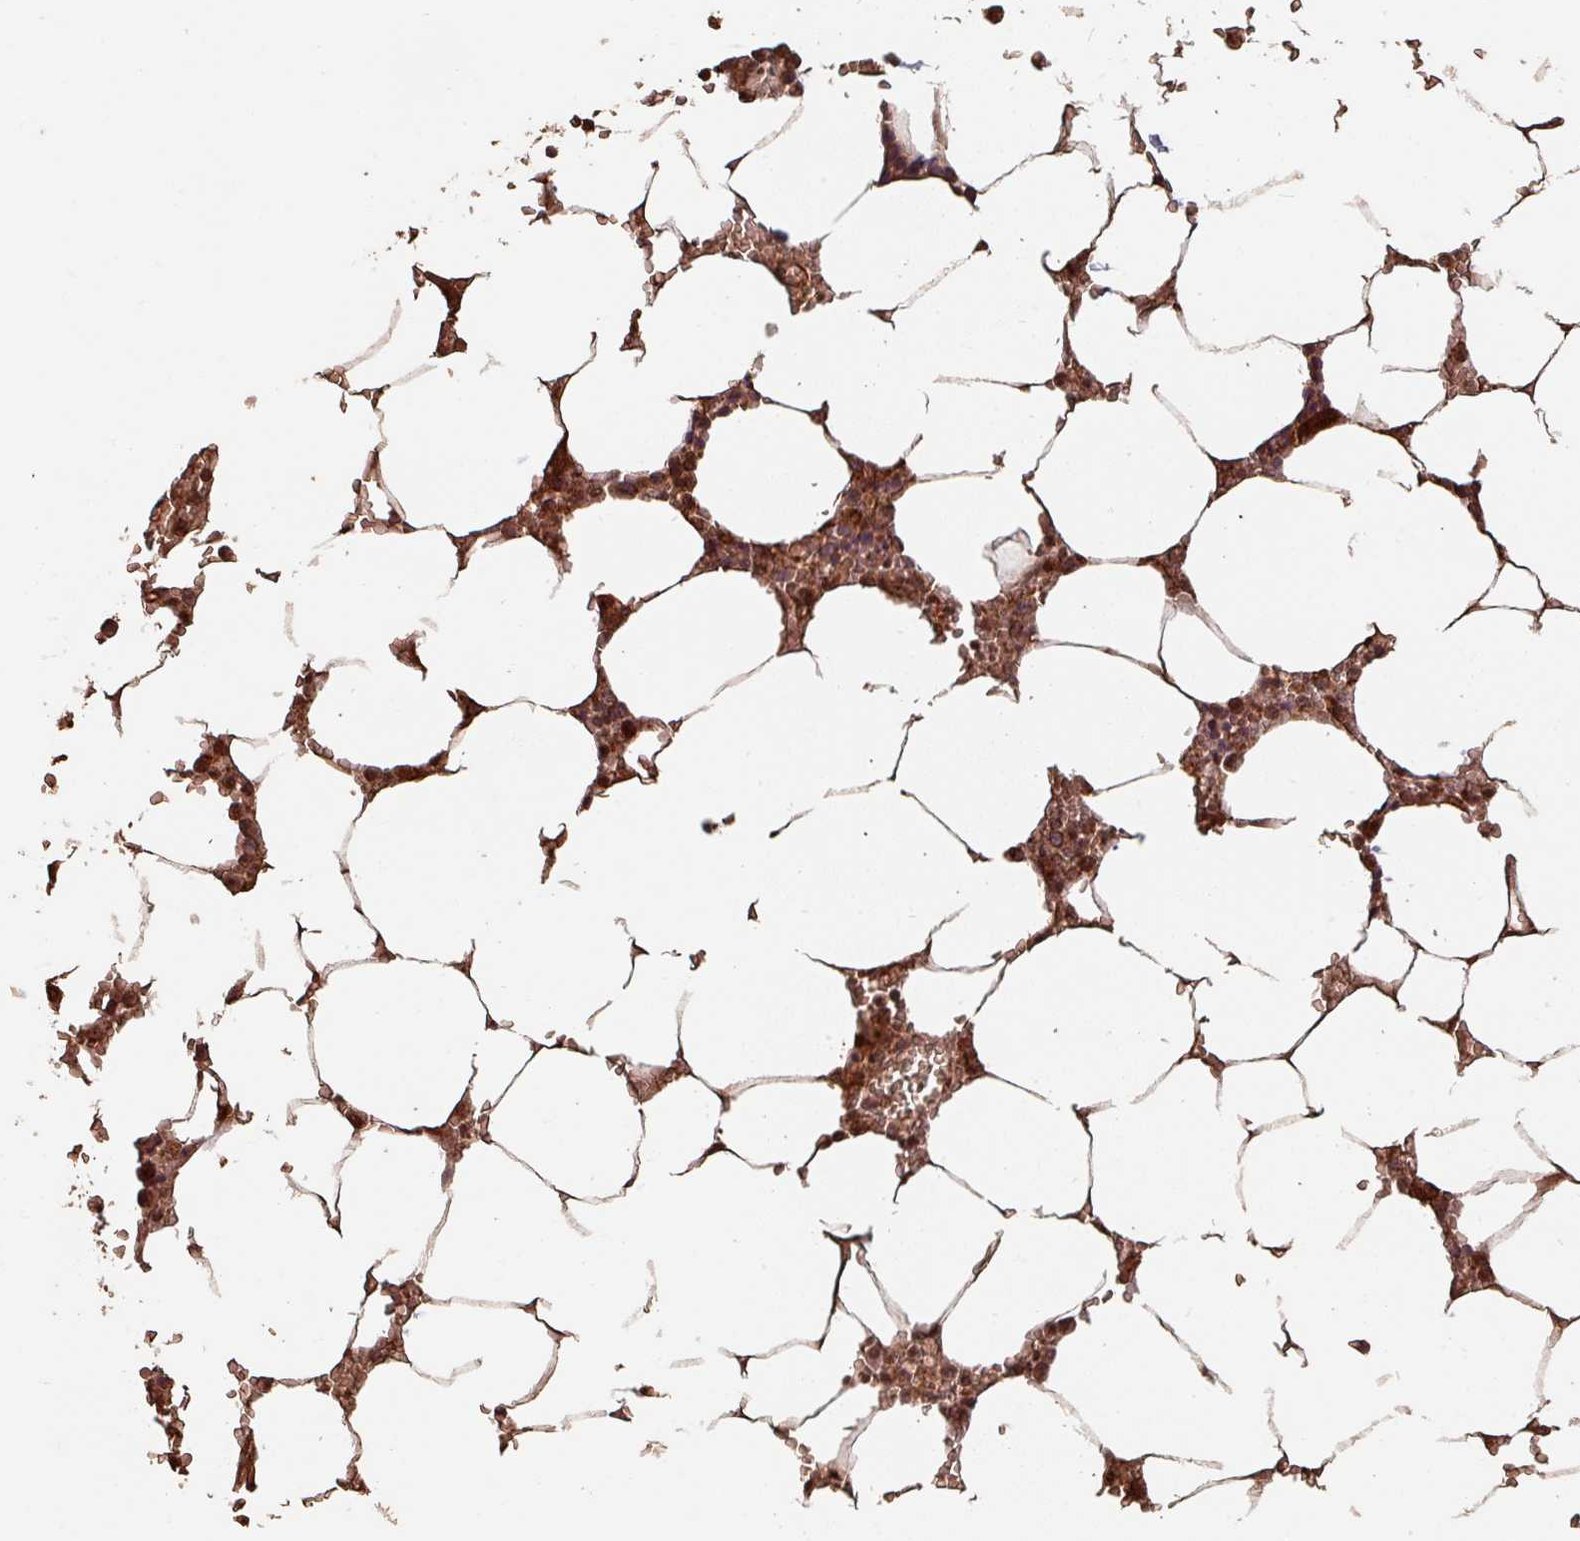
{"staining": {"intensity": "moderate", "quantity": ">75%", "location": "cytoplasmic/membranous,nuclear"}, "tissue": "bone marrow", "cell_type": "Hematopoietic cells", "image_type": "normal", "snomed": [{"axis": "morphology", "description": "Normal tissue, NOS"}, {"axis": "topography", "description": "Bone marrow"}], "caption": "Protein expression analysis of normal human bone marrow reveals moderate cytoplasmic/membranous,nuclear expression in approximately >75% of hematopoietic cells. The staining was performed using DAB (3,3'-diaminobenzidine), with brown indicating positive protein expression. Nuclei are stained blue with hematoxylin.", "gene": "EID1", "patient": {"sex": "male", "age": 70}}